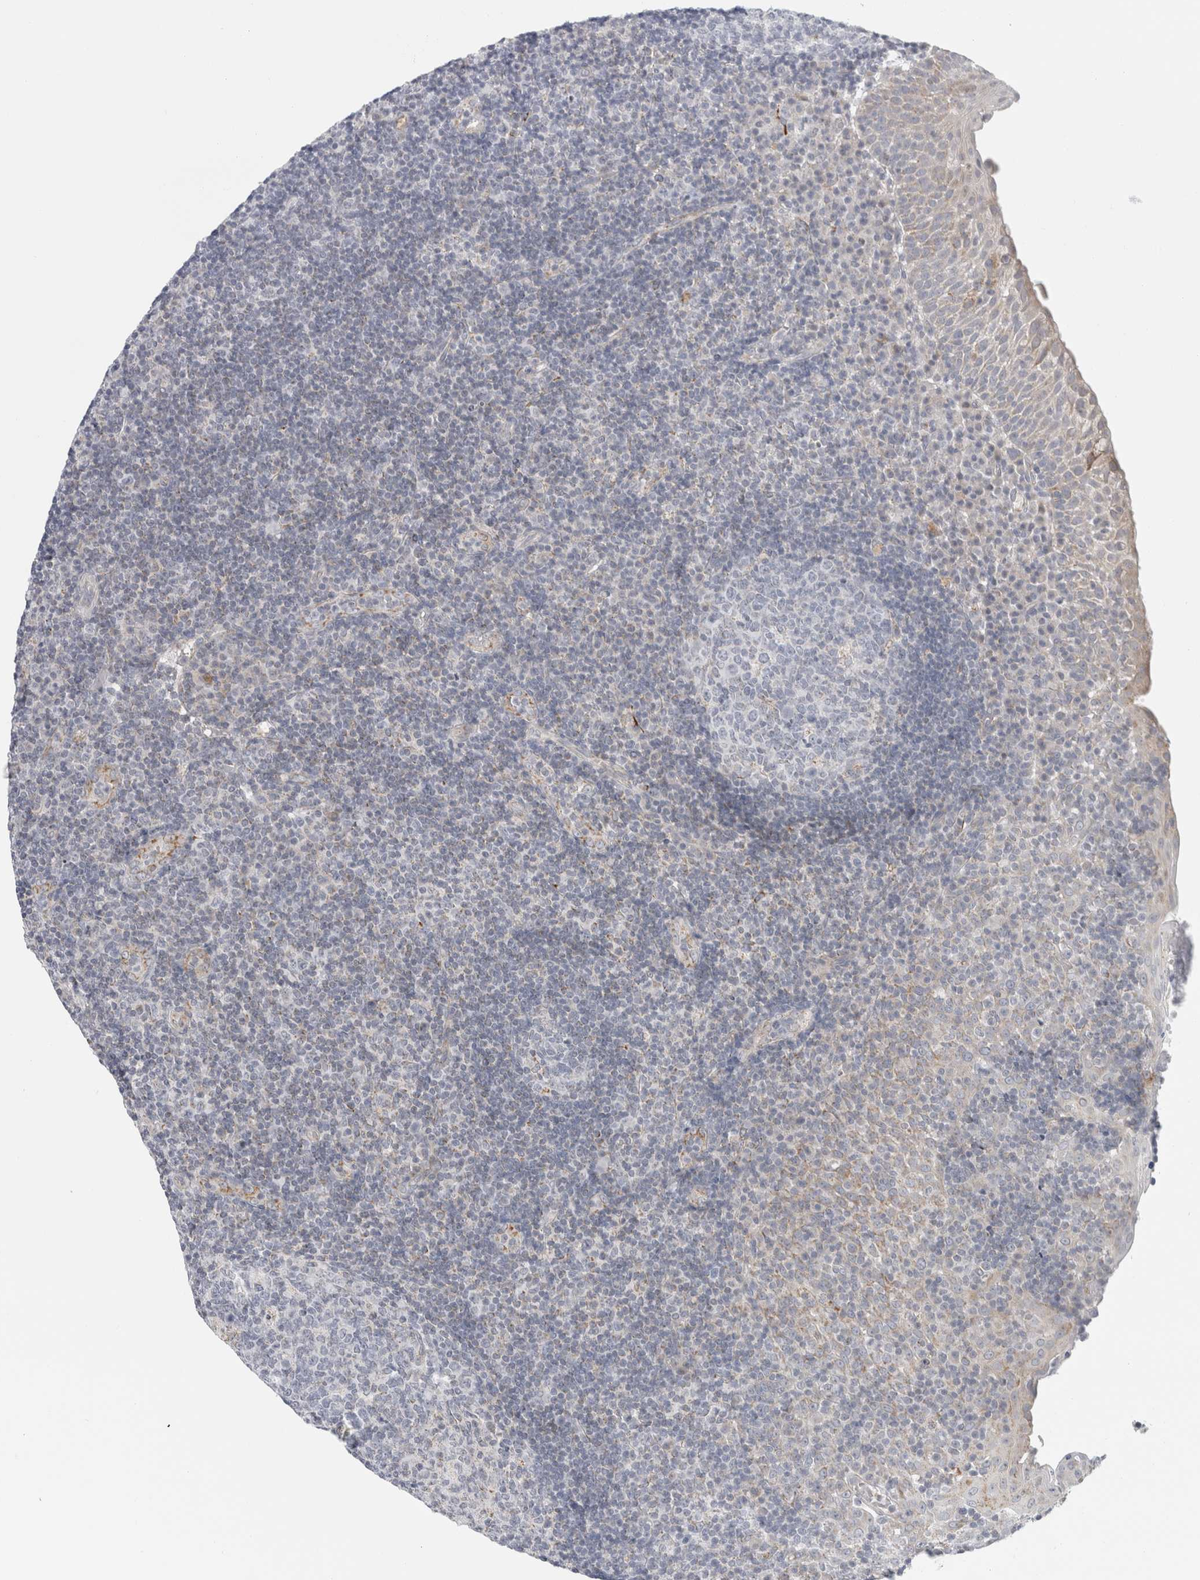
{"staining": {"intensity": "negative", "quantity": "none", "location": "none"}, "tissue": "tonsil", "cell_type": "Germinal center cells", "image_type": "normal", "snomed": [{"axis": "morphology", "description": "Normal tissue, NOS"}, {"axis": "topography", "description": "Tonsil"}], "caption": "IHC micrograph of normal human tonsil stained for a protein (brown), which reveals no positivity in germinal center cells.", "gene": "FAHD1", "patient": {"sex": "female", "age": 40}}